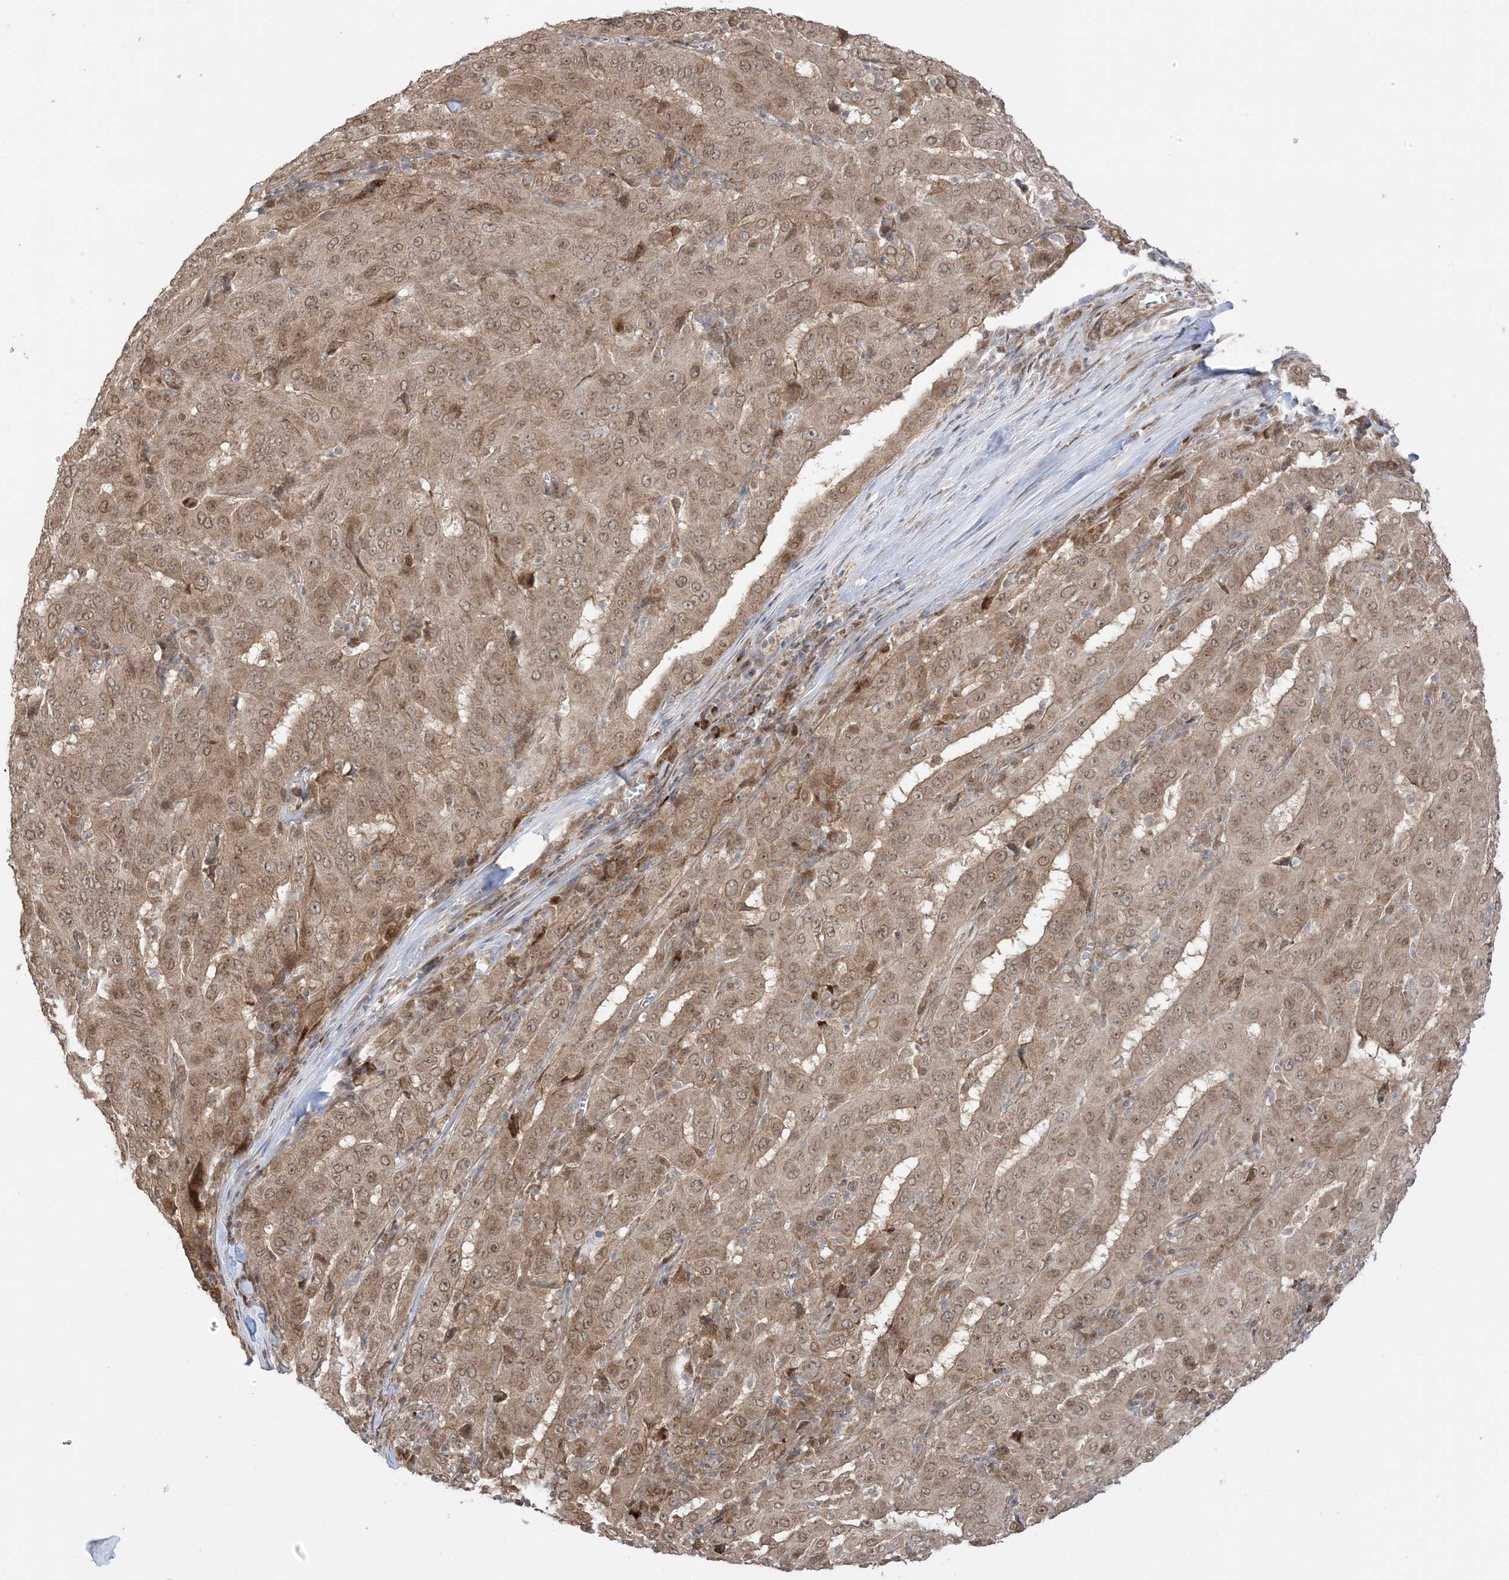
{"staining": {"intensity": "moderate", "quantity": ">75%", "location": "cytoplasmic/membranous,nuclear"}, "tissue": "pancreatic cancer", "cell_type": "Tumor cells", "image_type": "cancer", "snomed": [{"axis": "morphology", "description": "Adenocarcinoma, NOS"}, {"axis": "topography", "description": "Pancreas"}], "caption": "Pancreatic cancer stained with a protein marker reveals moderate staining in tumor cells.", "gene": "UBE2E2", "patient": {"sex": "male", "age": 63}}